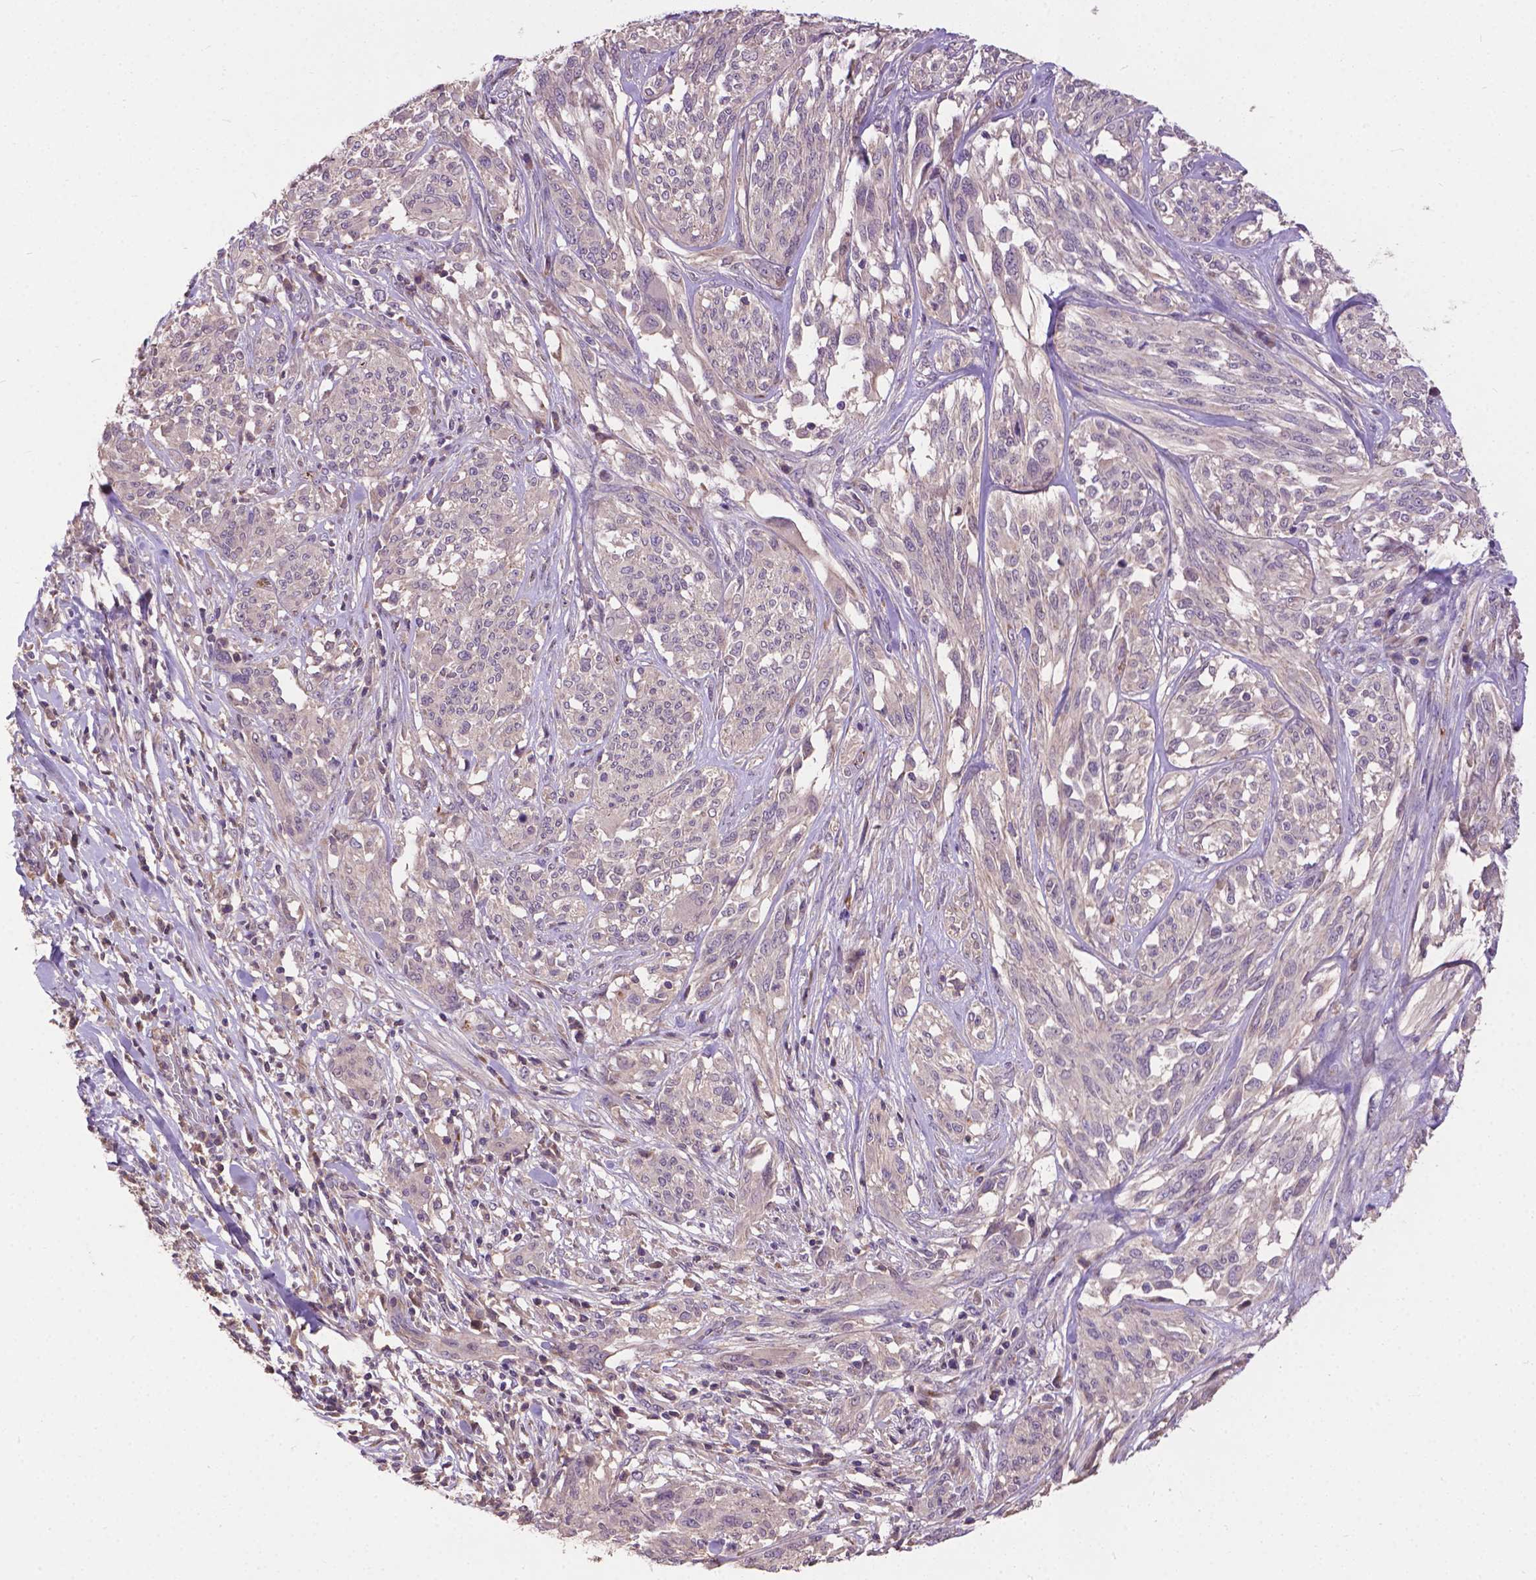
{"staining": {"intensity": "negative", "quantity": "none", "location": "none"}, "tissue": "melanoma", "cell_type": "Tumor cells", "image_type": "cancer", "snomed": [{"axis": "morphology", "description": "Malignant melanoma, NOS"}, {"axis": "topography", "description": "Skin"}], "caption": "This is an immunohistochemistry image of human malignant melanoma. There is no expression in tumor cells.", "gene": "ZNF337", "patient": {"sex": "female", "age": 91}}